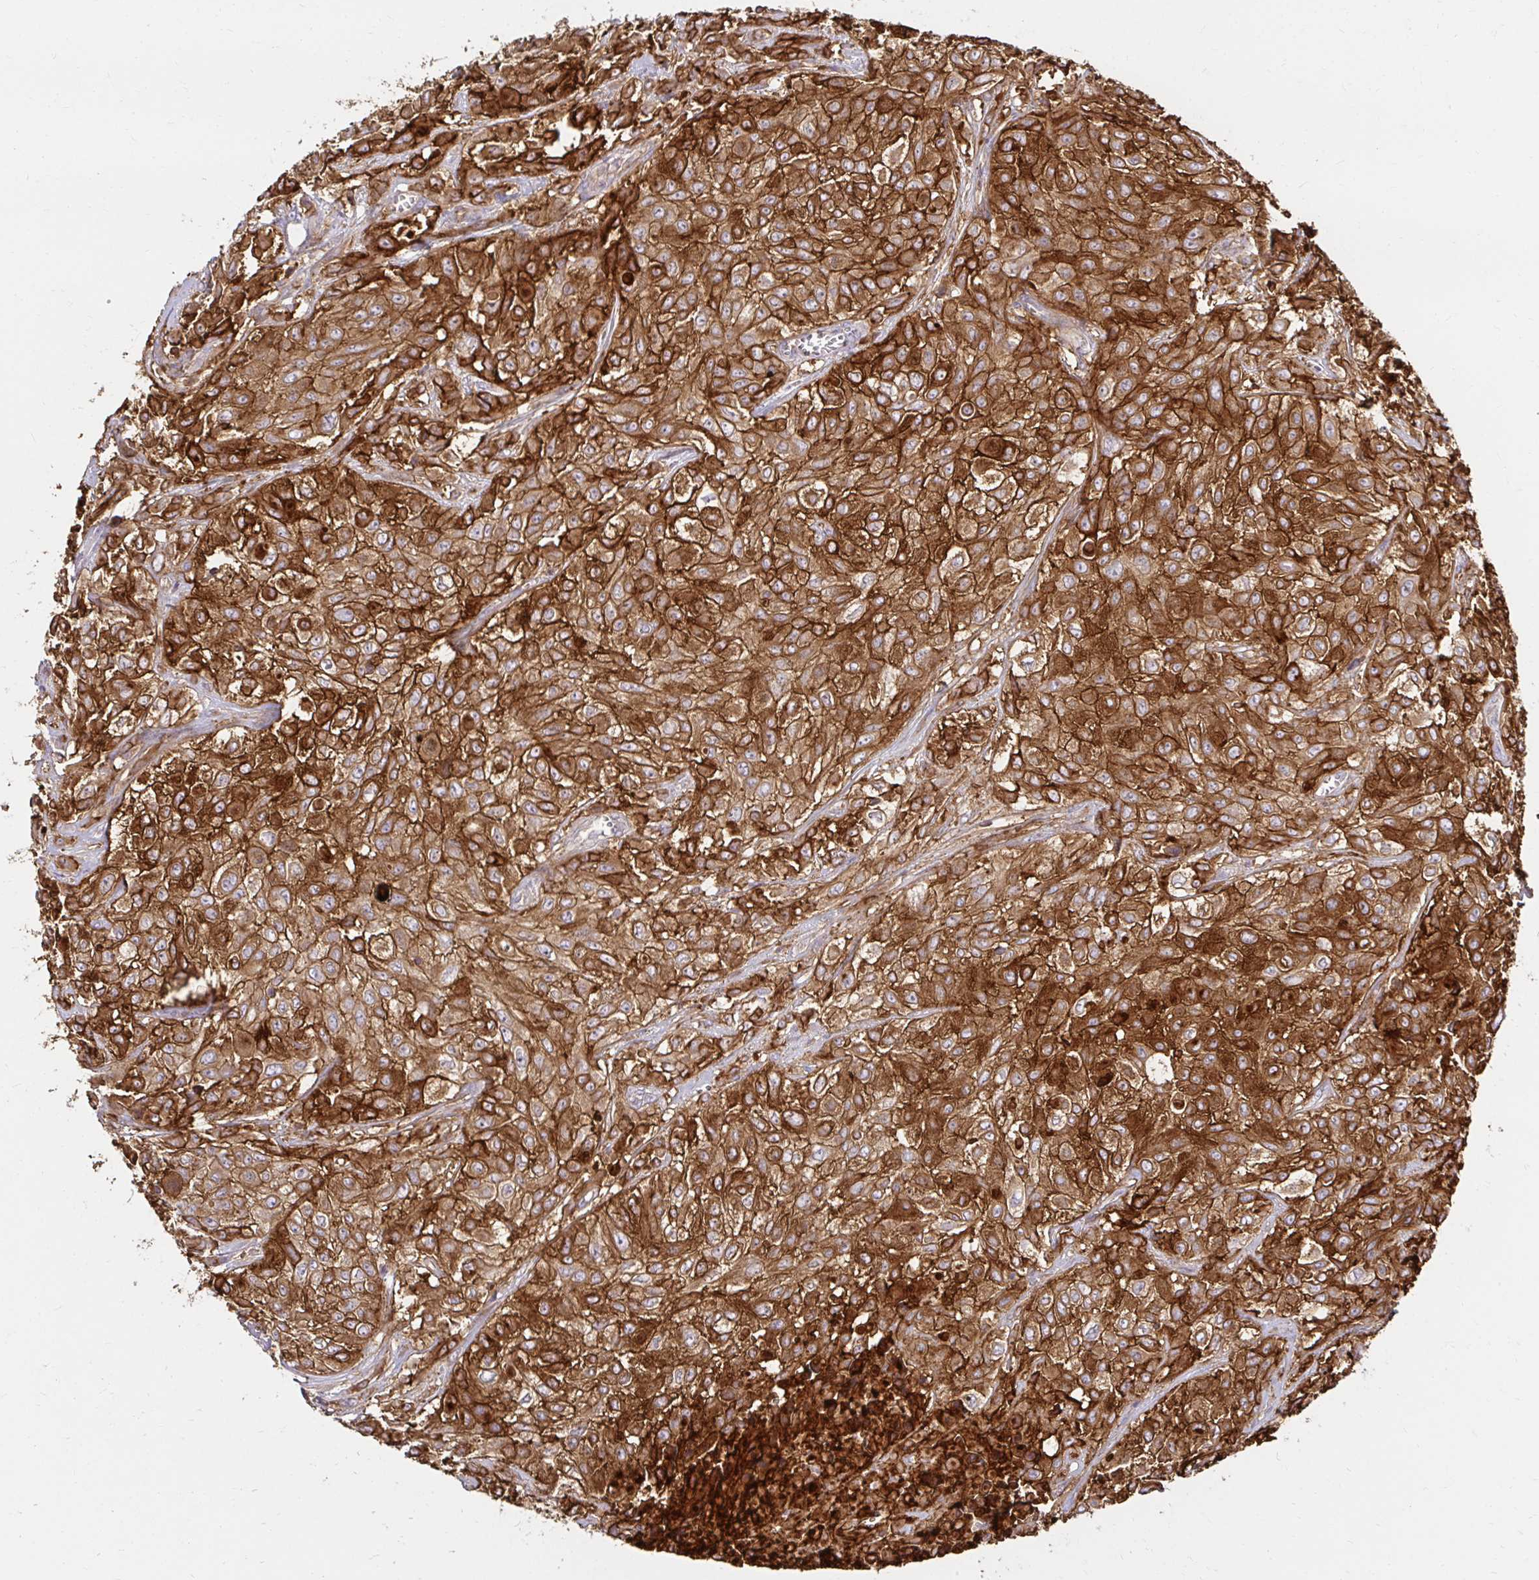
{"staining": {"intensity": "moderate", "quantity": ">75%", "location": "cytoplasmic/membranous"}, "tissue": "urothelial cancer", "cell_type": "Tumor cells", "image_type": "cancer", "snomed": [{"axis": "morphology", "description": "Urothelial carcinoma, High grade"}, {"axis": "topography", "description": "Urinary bladder"}], "caption": "The image demonstrates a brown stain indicating the presence of a protein in the cytoplasmic/membranous of tumor cells in high-grade urothelial carcinoma.", "gene": "ITGA2", "patient": {"sex": "male", "age": 57}}